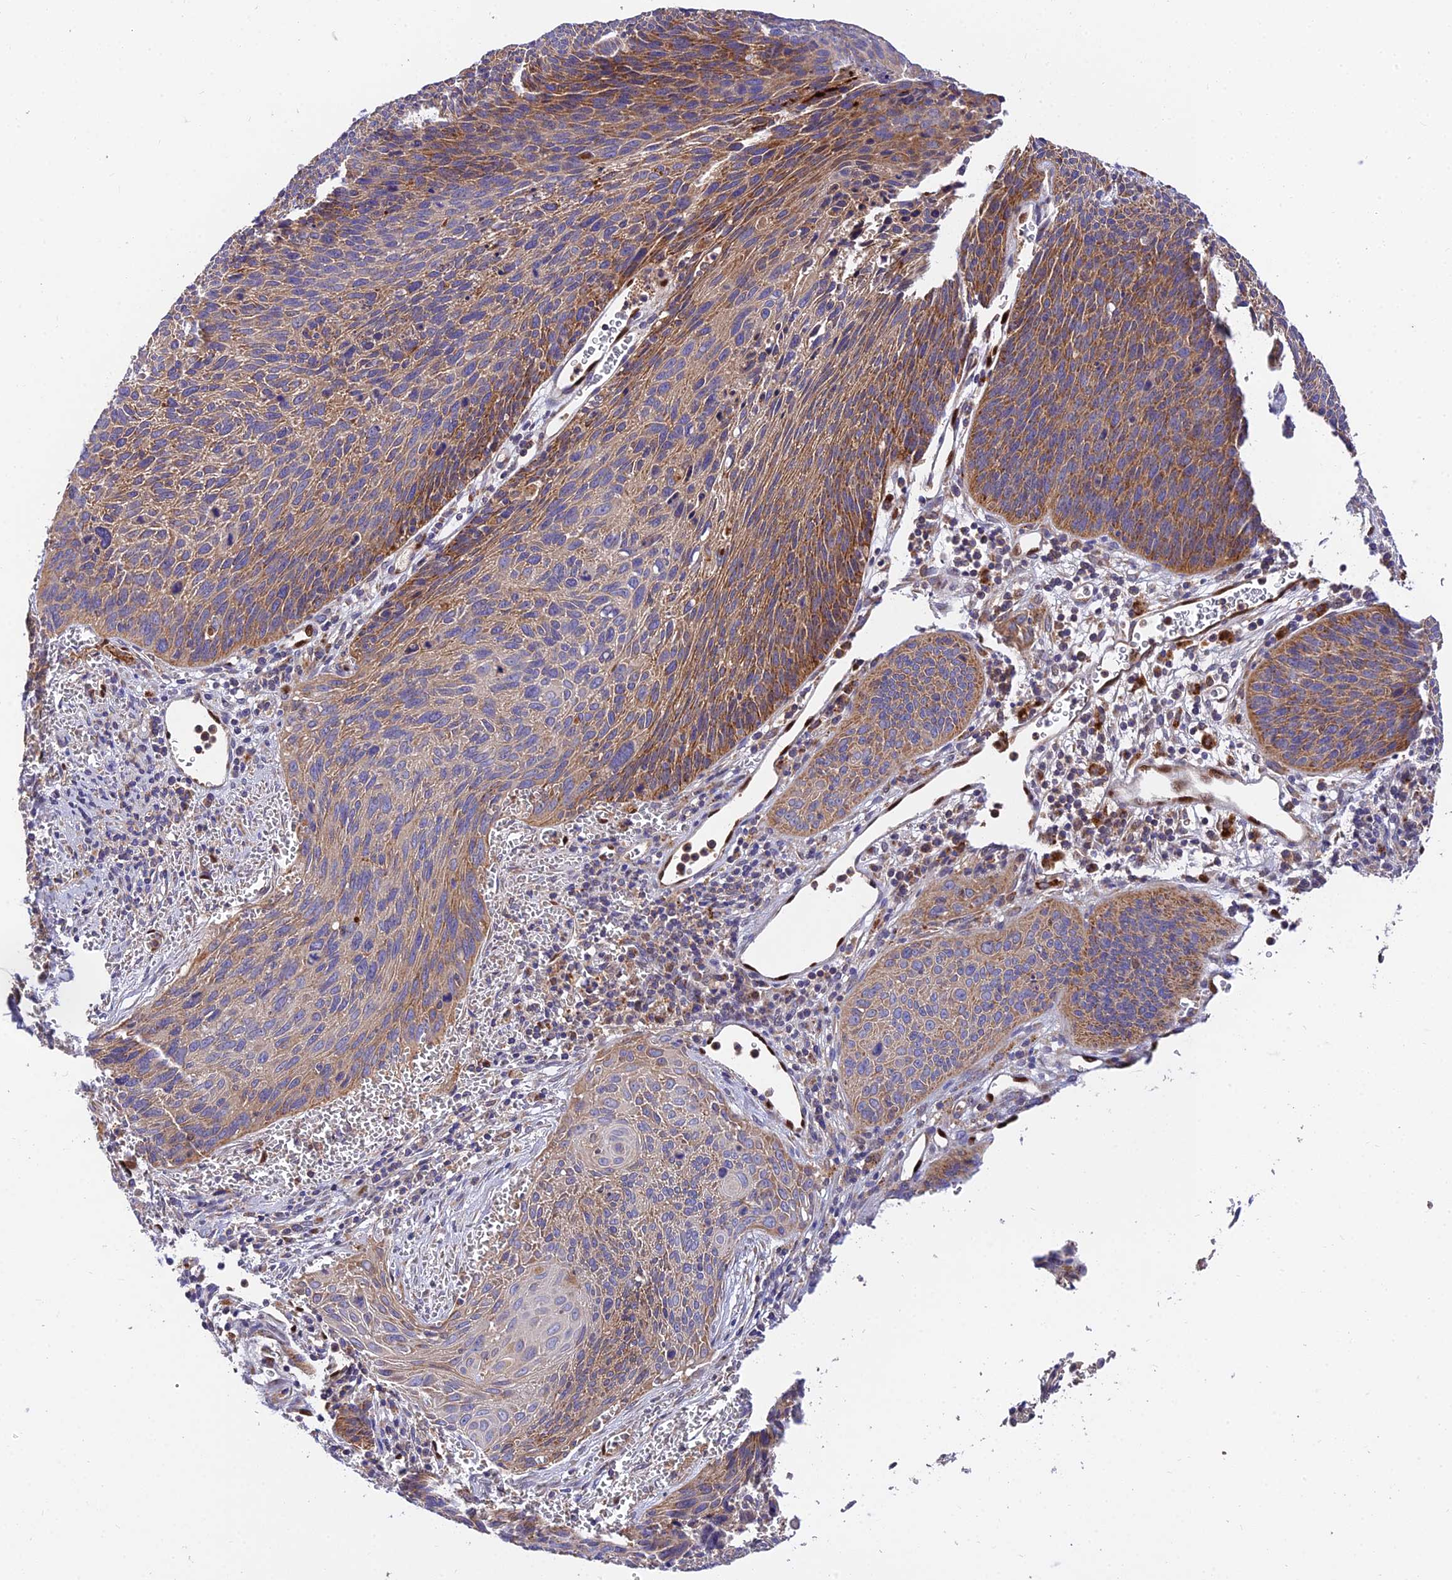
{"staining": {"intensity": "moderate", "quantity": ">75%", "location": "cytoplasmic/membranous"}, "tissue": "cervical cancer", "cell_type": "Tumor cells", "image_type": "cancer", "snomed": [{"axis": "morphology", "description": "Squamous cell carcinoma, NOS"}, {"axis": "topography", "description": "Cervix"}], "caption": "Immunohistochemistry (IHC) (DAB (3,3'-diaminobenzidine)) staining of human cervical cancer (squamous cell carcinoma) displays moderate cytoplasmic/membranous protein staining in about >75% of tumor cells.", "gene": "PODNL1", "patient": {"sex": "female", "age": 55}}